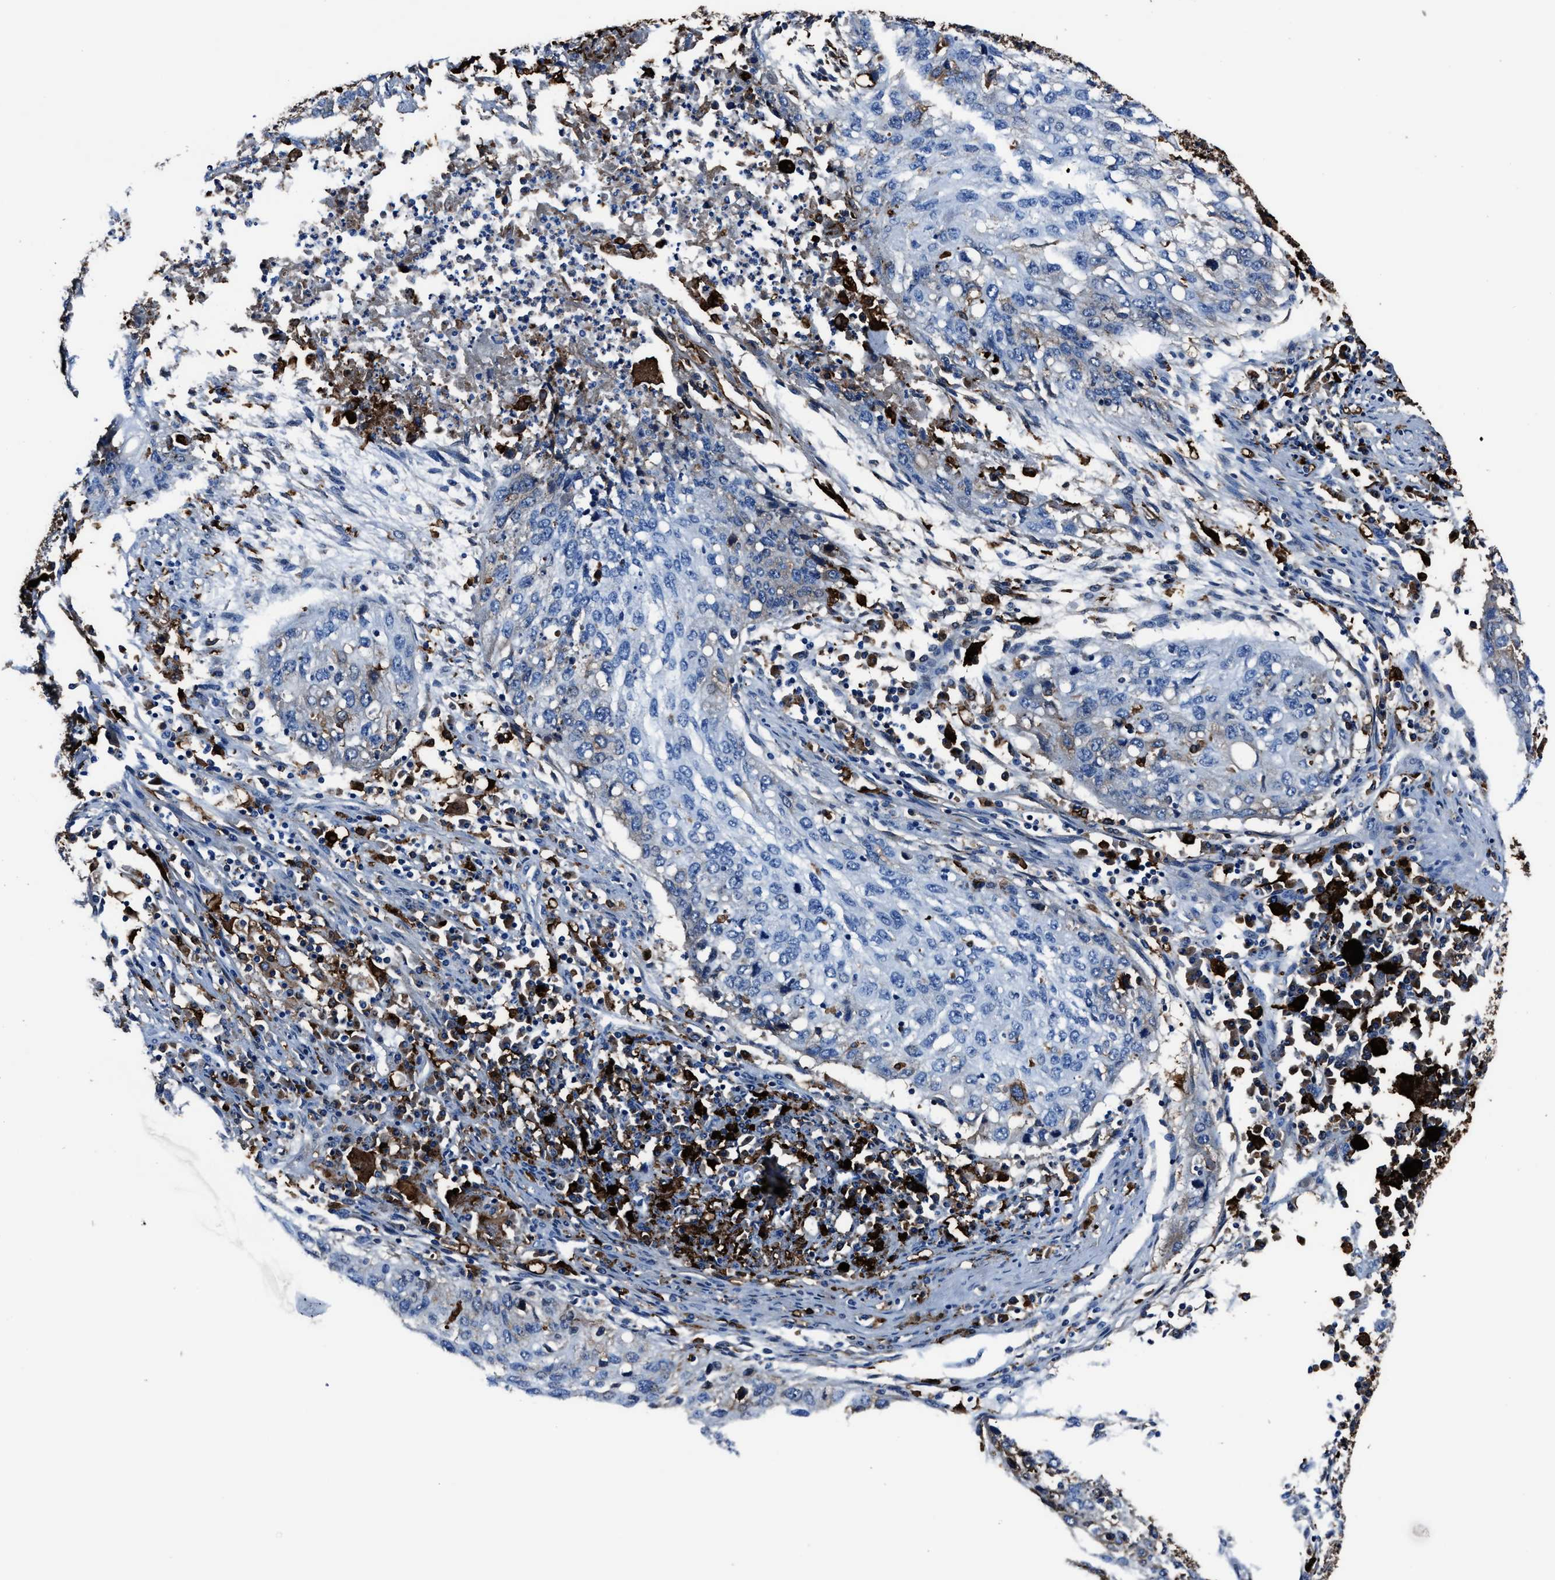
{"staining": {"intensity": "negative", "quantity": "none", "location": "none"}, "tissue": "lung cancer", "cell_type": "Tumor cells", "image_type": "cancer", "snomed": [{"axis": "morphology", "description": "Squamous cell carcinoma, NOS"}, {"axis": "topography", "description": "Lung"}], "caption": "Lung cancer was stained to show a protein in brown. There is no significant expression in tumor cells.", "gene": "FTL", "patient": {"sex": "female", "age": 63}}